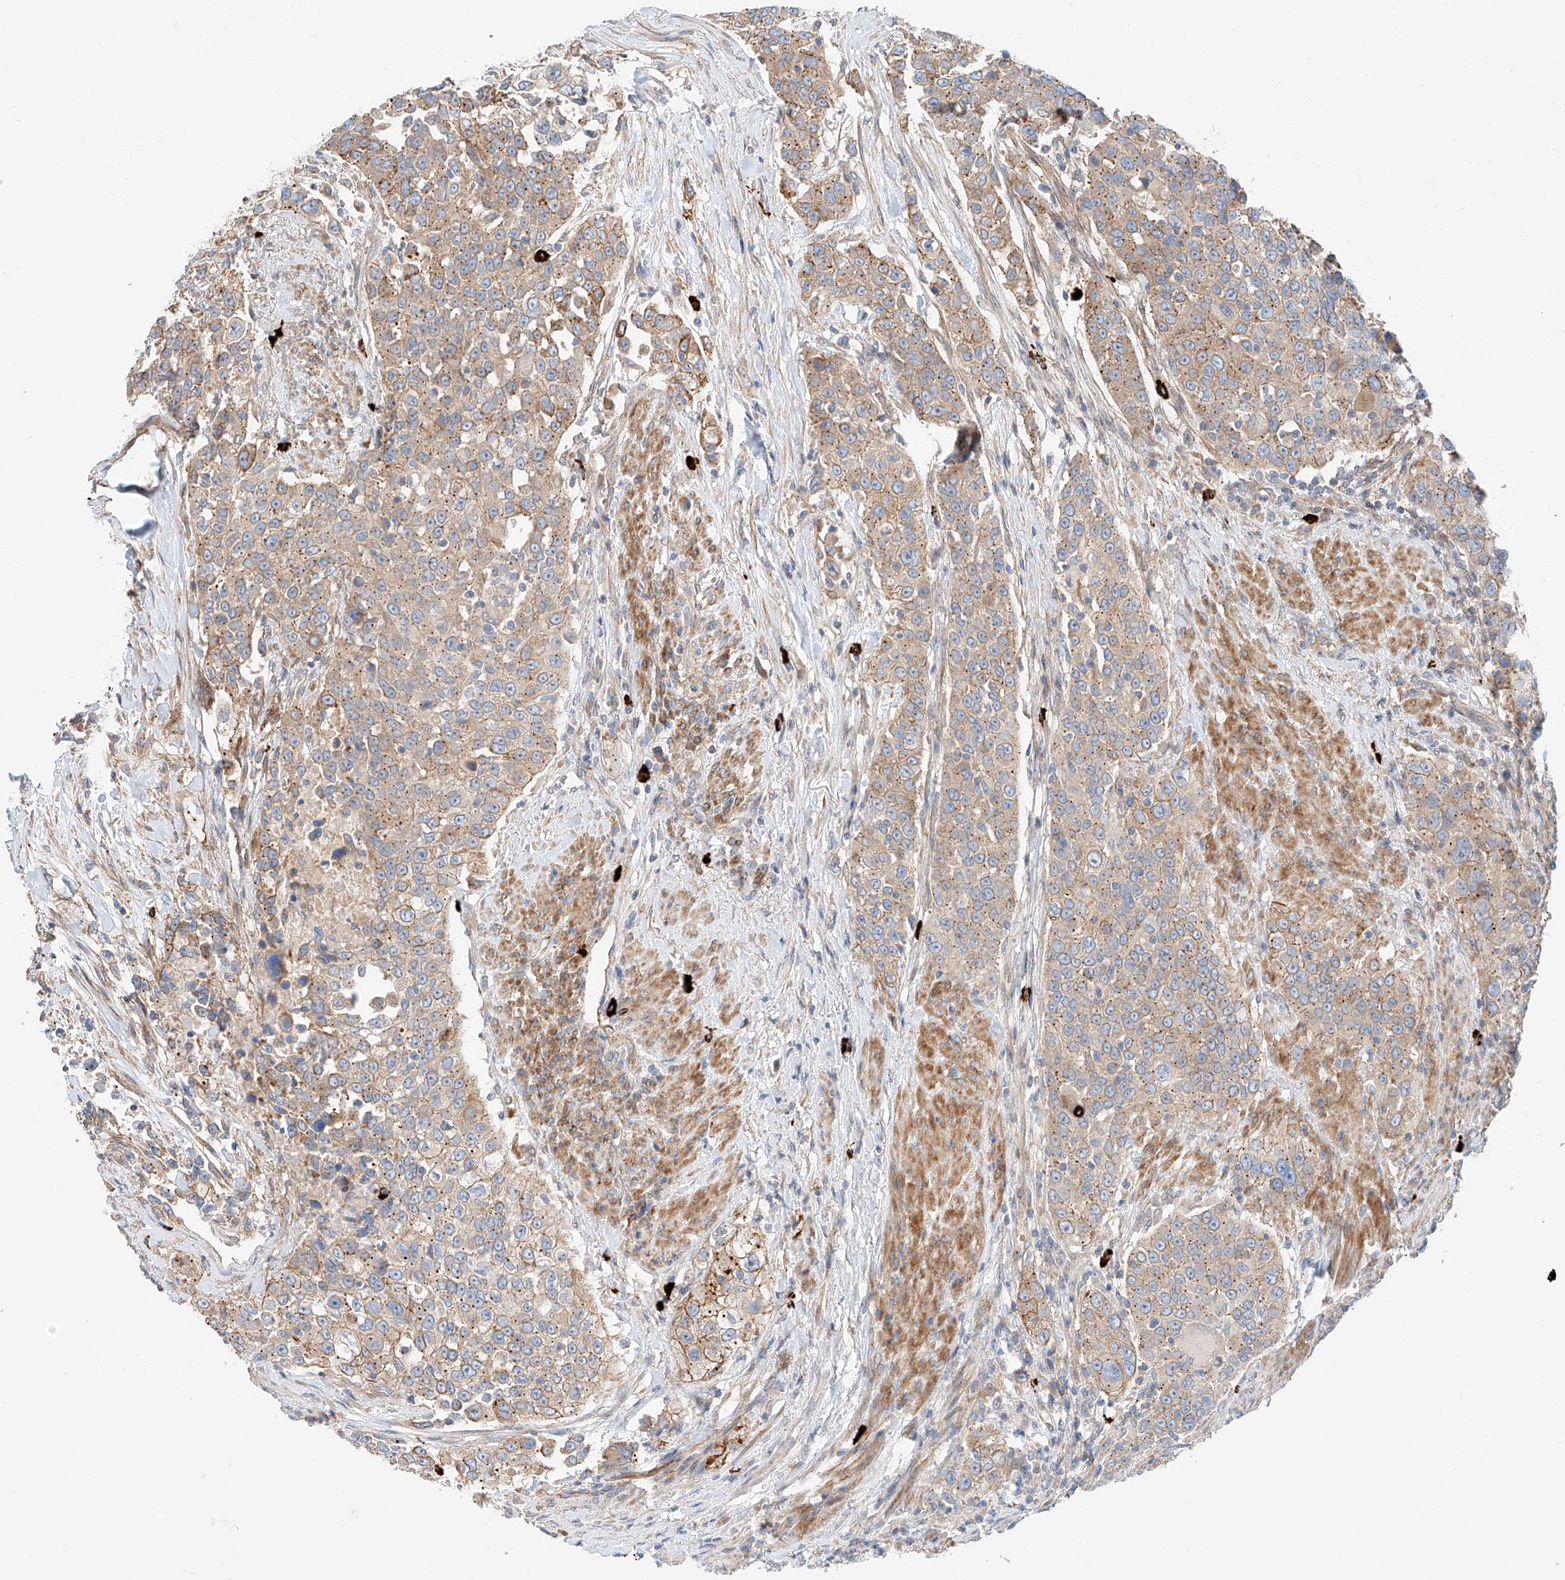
{"staining": {"intensity": "moderate", "quantity": "25%-75%", "location": "cytoplasmic/membranous"}, "tissue": "urothelial cancer", "cell_type": "Tumor cells", "image_type": "cancer", "snomed": [{"axis": "morphology", "description": "Urothelial carcinoma, High grade"}, {"axis": "topography", "description": "Urinary bladder"}], "caption": "DAB immunohistochemical staining of human high-grade urothelial carcinoma reveals moderate cytoplasmic/membranous protein staining in approximately 25%-75% of tumor cells.", "gene": "MINDY4", "patient": {"sex": "female", "age": 80}}